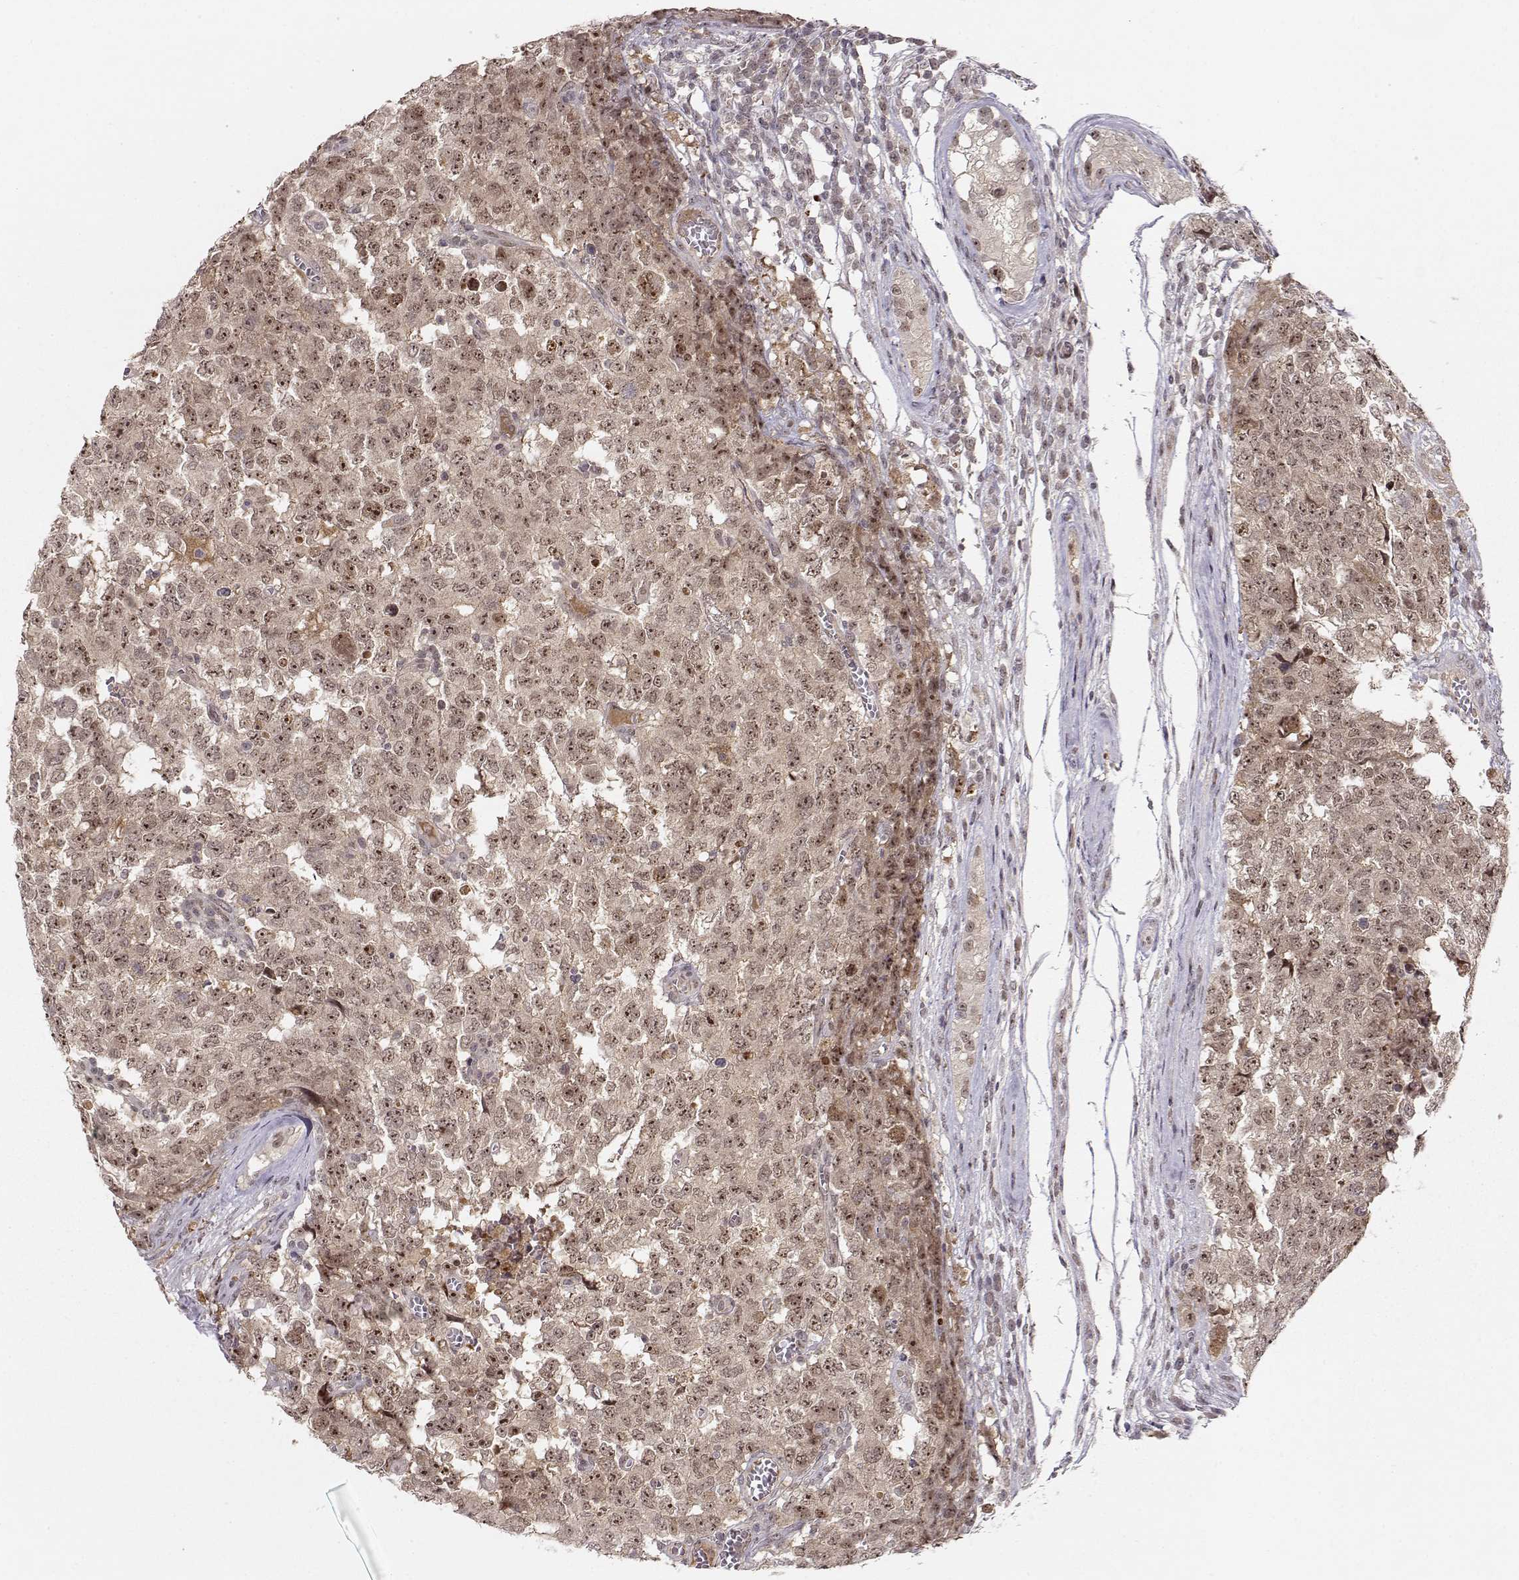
{"staining": {"intensity": "moderate", "quantity": ">75%", "location": "cytoplasmic/membranous,nuclear"}, "tissue": "testis cancer", "cell_type": "Tumor cells", "image_type": "cancer", "snomed": [{"axis": "morphology", "description": "Carcinoma, Embryonal, NOS"}, {"axis": "topography", "description": "Testis"}], "caption": "Embryonal carcinoma (testis) stained with a protein marker displays moderate staining in tumor cells.", "gene": "CSNK2A1", "patient": {"sex": "male", "age": 23}}